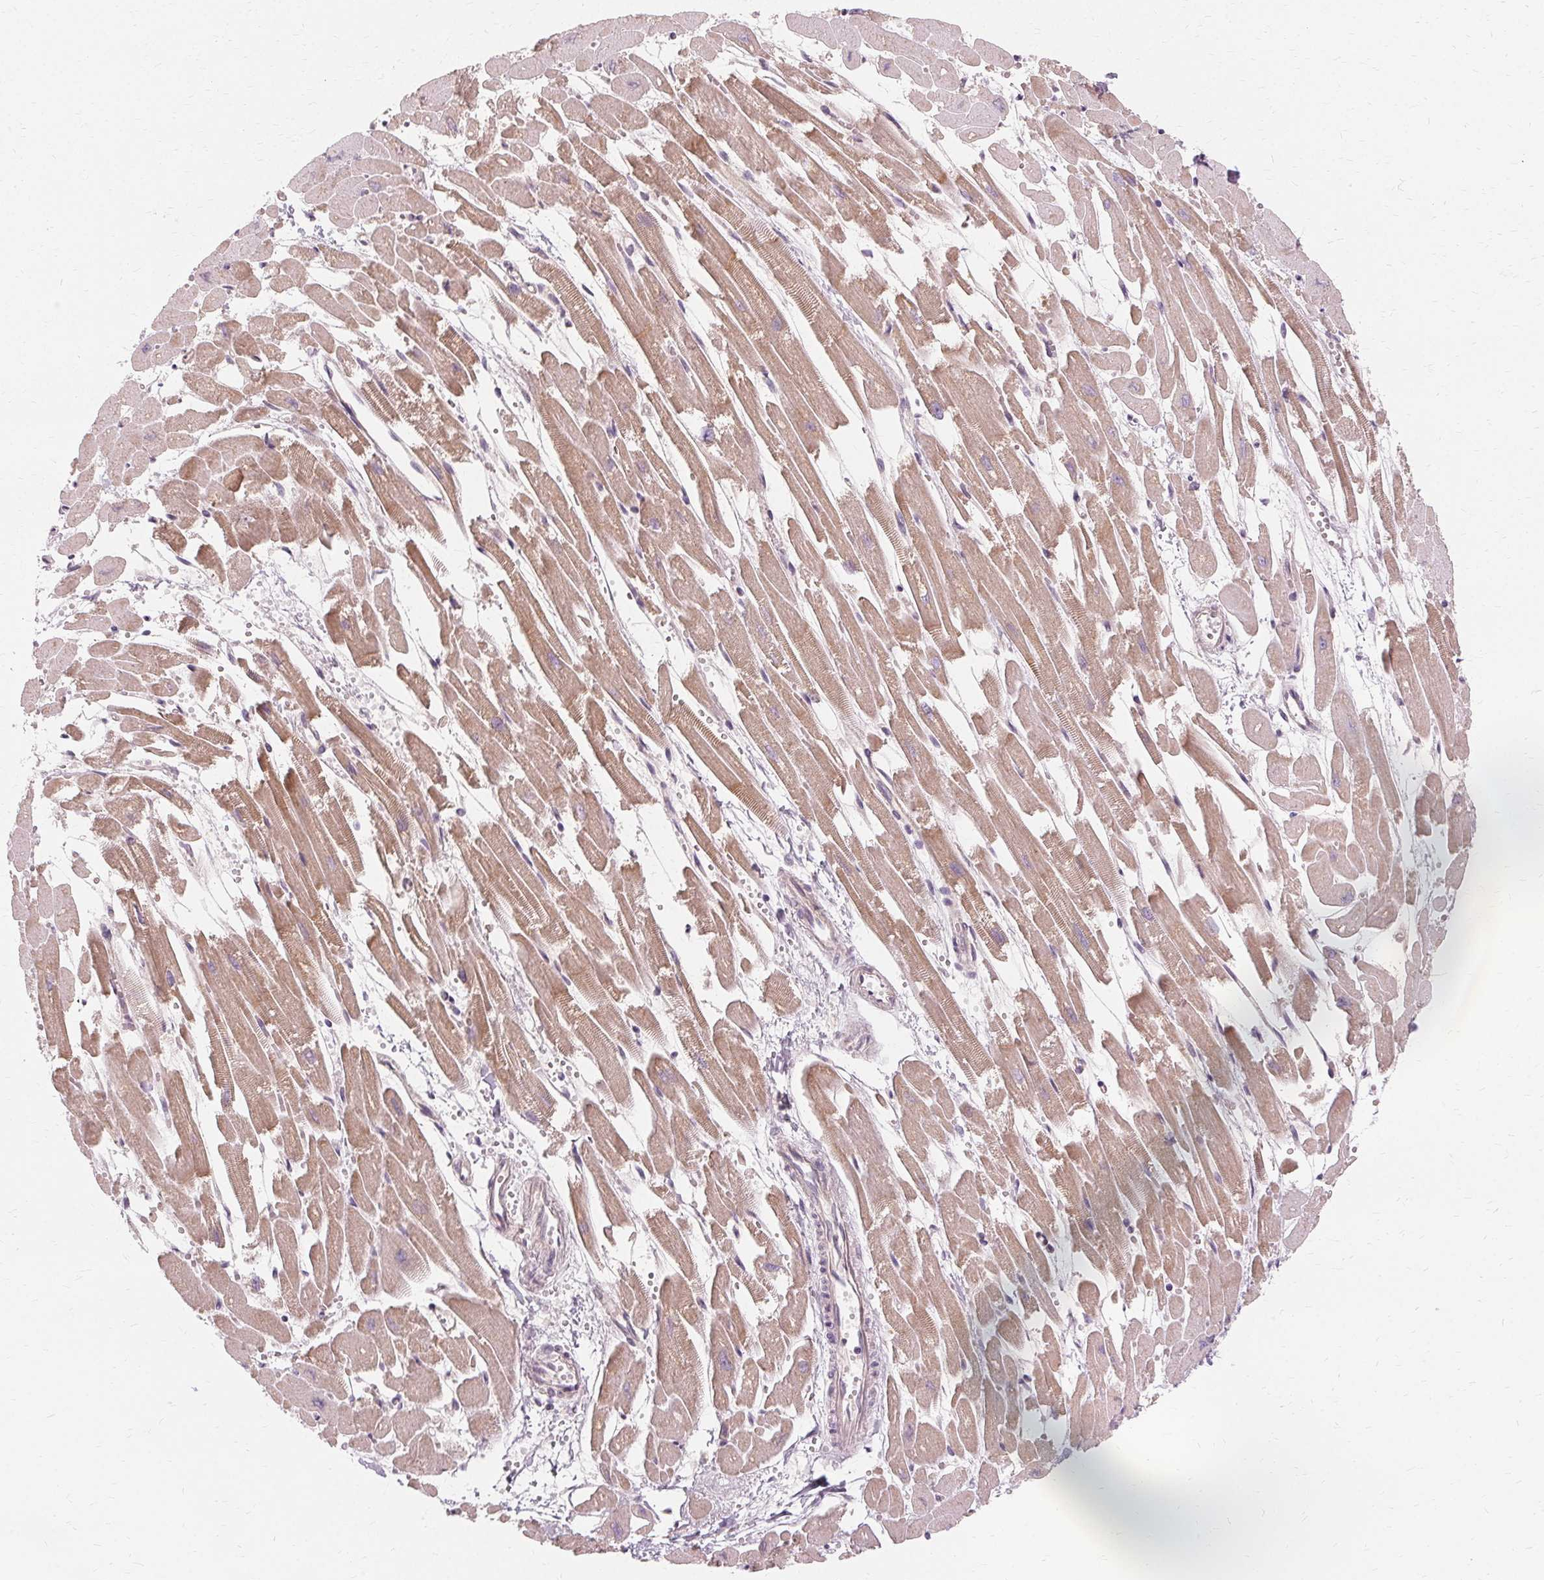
{"staining": {"intensity": "weak", "quantity": "25%-75%", "location": "cytoplasmic/membranous"}, "tissue": "heart muscle", "cell_type": "Cardiomyocytes", "image_type": "normal", "snomed": [{"axis": "morphology", "description": "Normal tissue, NOS"}, {"axis": "topography", "description": "Heart"}], "caption": "IHC micrograph of benign heart muscle stained for a protein (brown), which displays low levels of weak cytoplasmic/membranous expression in about 25%-75% of cardiomyocytes.", "gene": "USP8", "patient": {"sex": "female", "age": 52}}